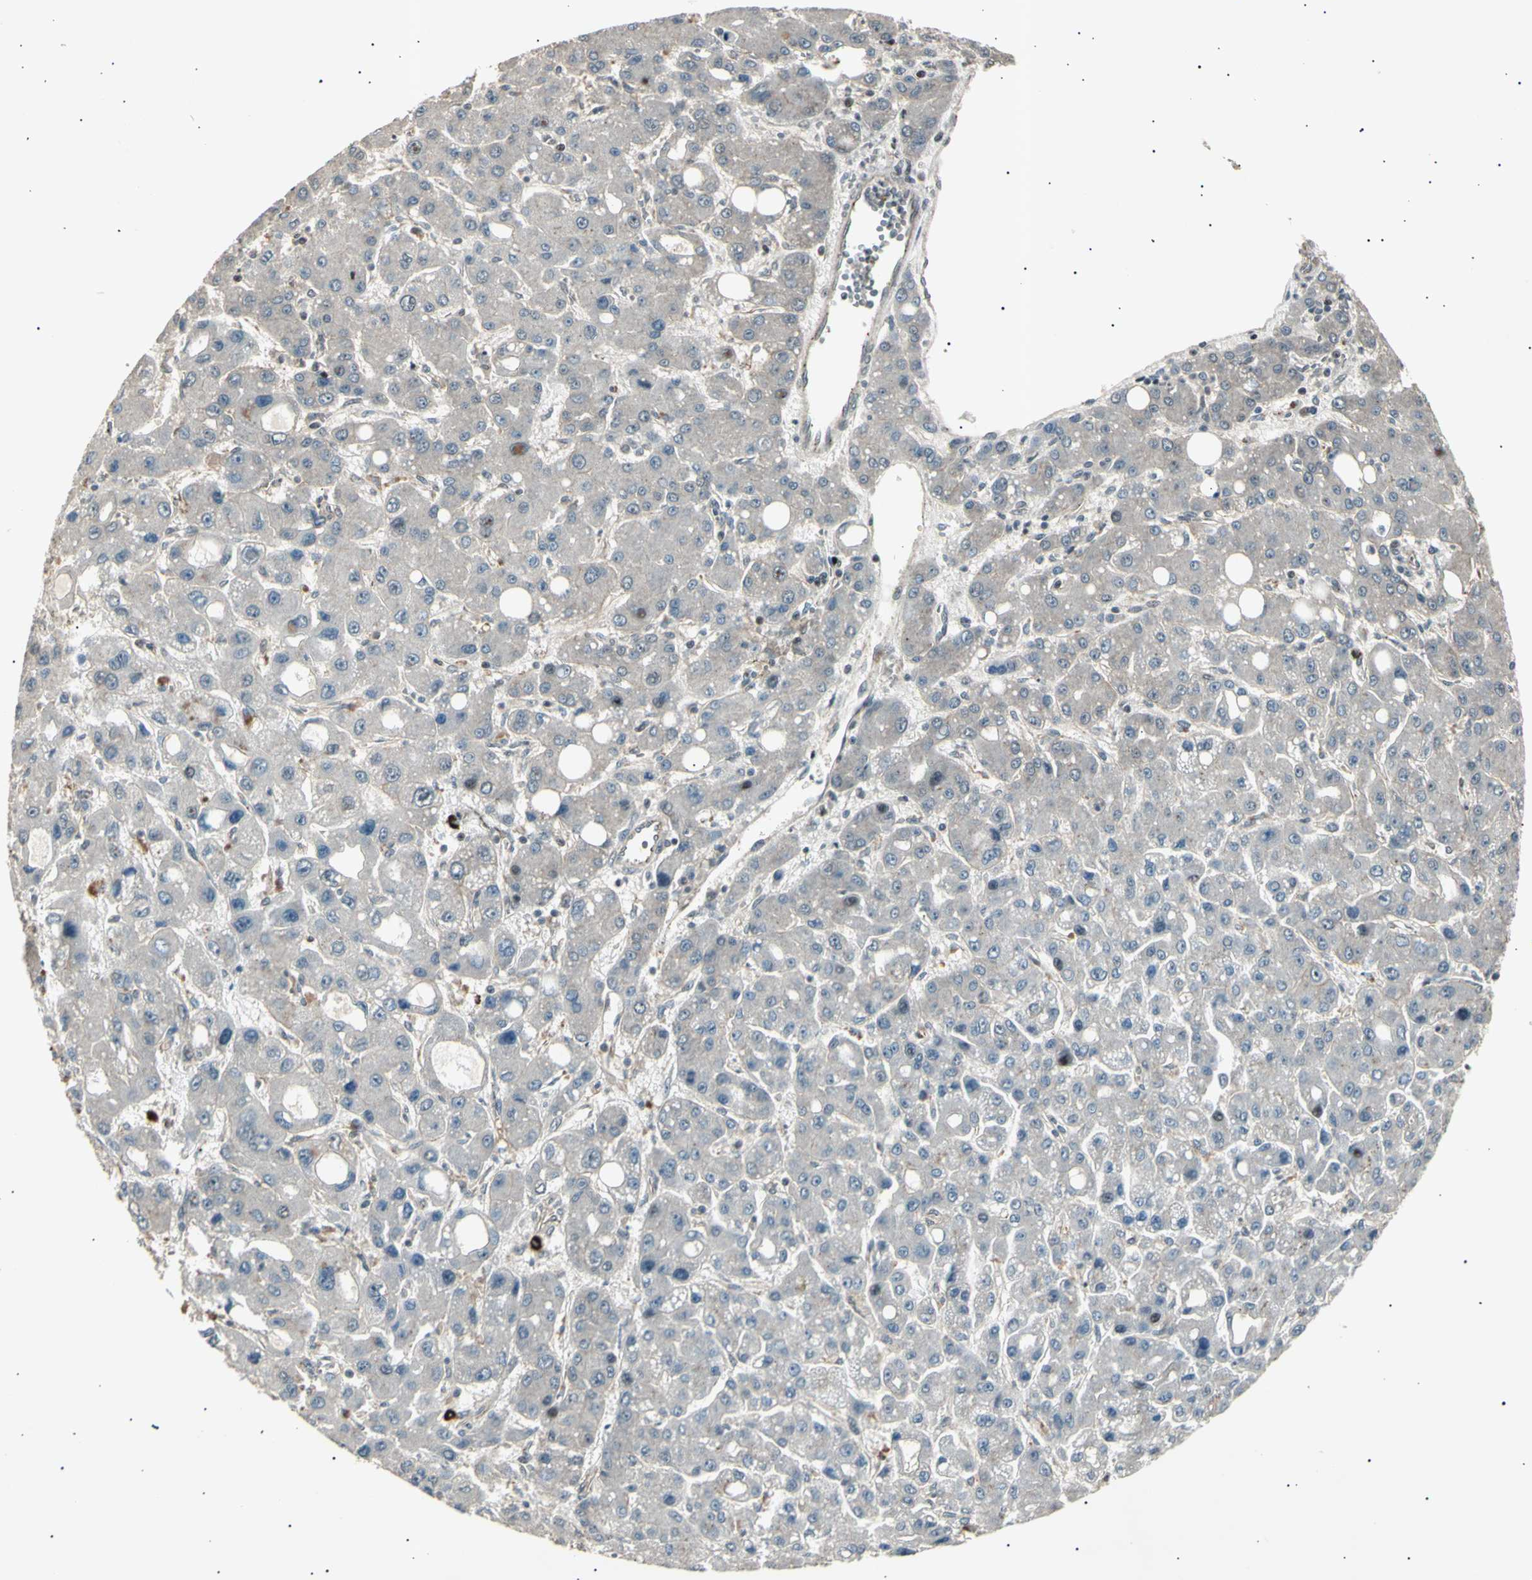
{"staining": {"intensity": "negative", "quantity": "none", "location": "none"}, "tissue": "liver cancer", "cell_type": "Tumor cells", "image_type": "cancer", "snomed": [{"axis": "morphology", "description": "Carcinoma, Hepatocellular, NOS"}, {"axis": "topography", "description": "Liver"}], "caption": "IHC photomicrograph of neoplastic tissue: liver hepatocellular carcinoma stained with DAB displays no significant protein expression in tumor cells.", "gene": "NUAK2", "patient": {"sex": "male", "age": 55}}